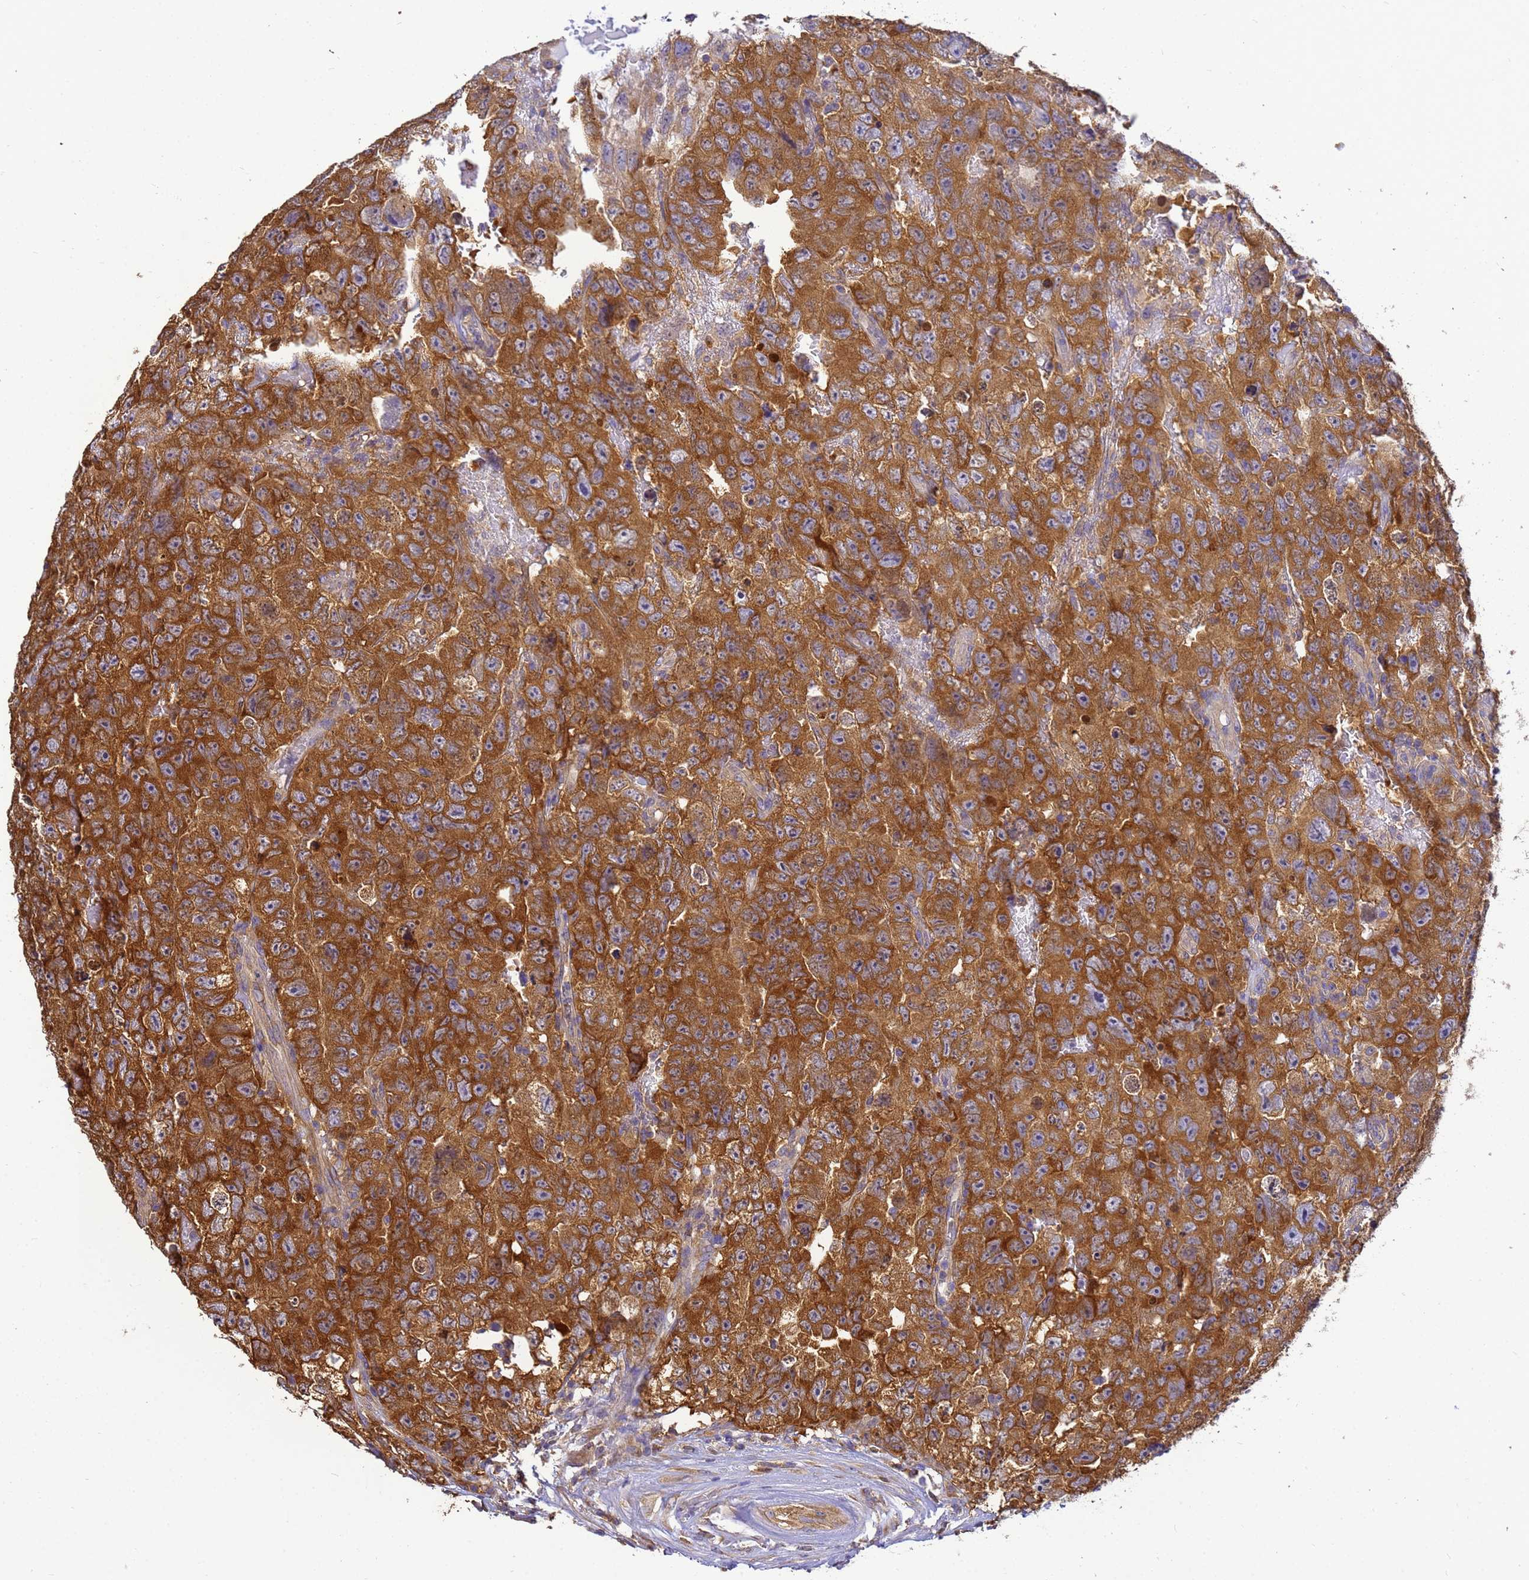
{"staining": {"intensity": "strong", "quantity": ">75%", "location": "cytoplasmic/membranous"}, "tissue": "testis cancer", "cell_type": "Tumor cells", "image_type": "cancer", "snomed": [{"axis": "morphology", "description": "Carcinoma, Embryonal, NOS"}, {"axis": "topography", "description": "Testis"}], "caption": "High-magnification brightfield microscopy of testis cancer (embryonal carcinoma) stained with DAB (brown) and counterstained with hematoxylin (blue). tumor cells exhibit strong cytoplasmic/membranous expression is identified in about>75% of cells. (brown staining indicates protein expression, while blue staining denotes nuclei).", "gene": "NARS1", "patient": {"sex": "male", "age": 45}}